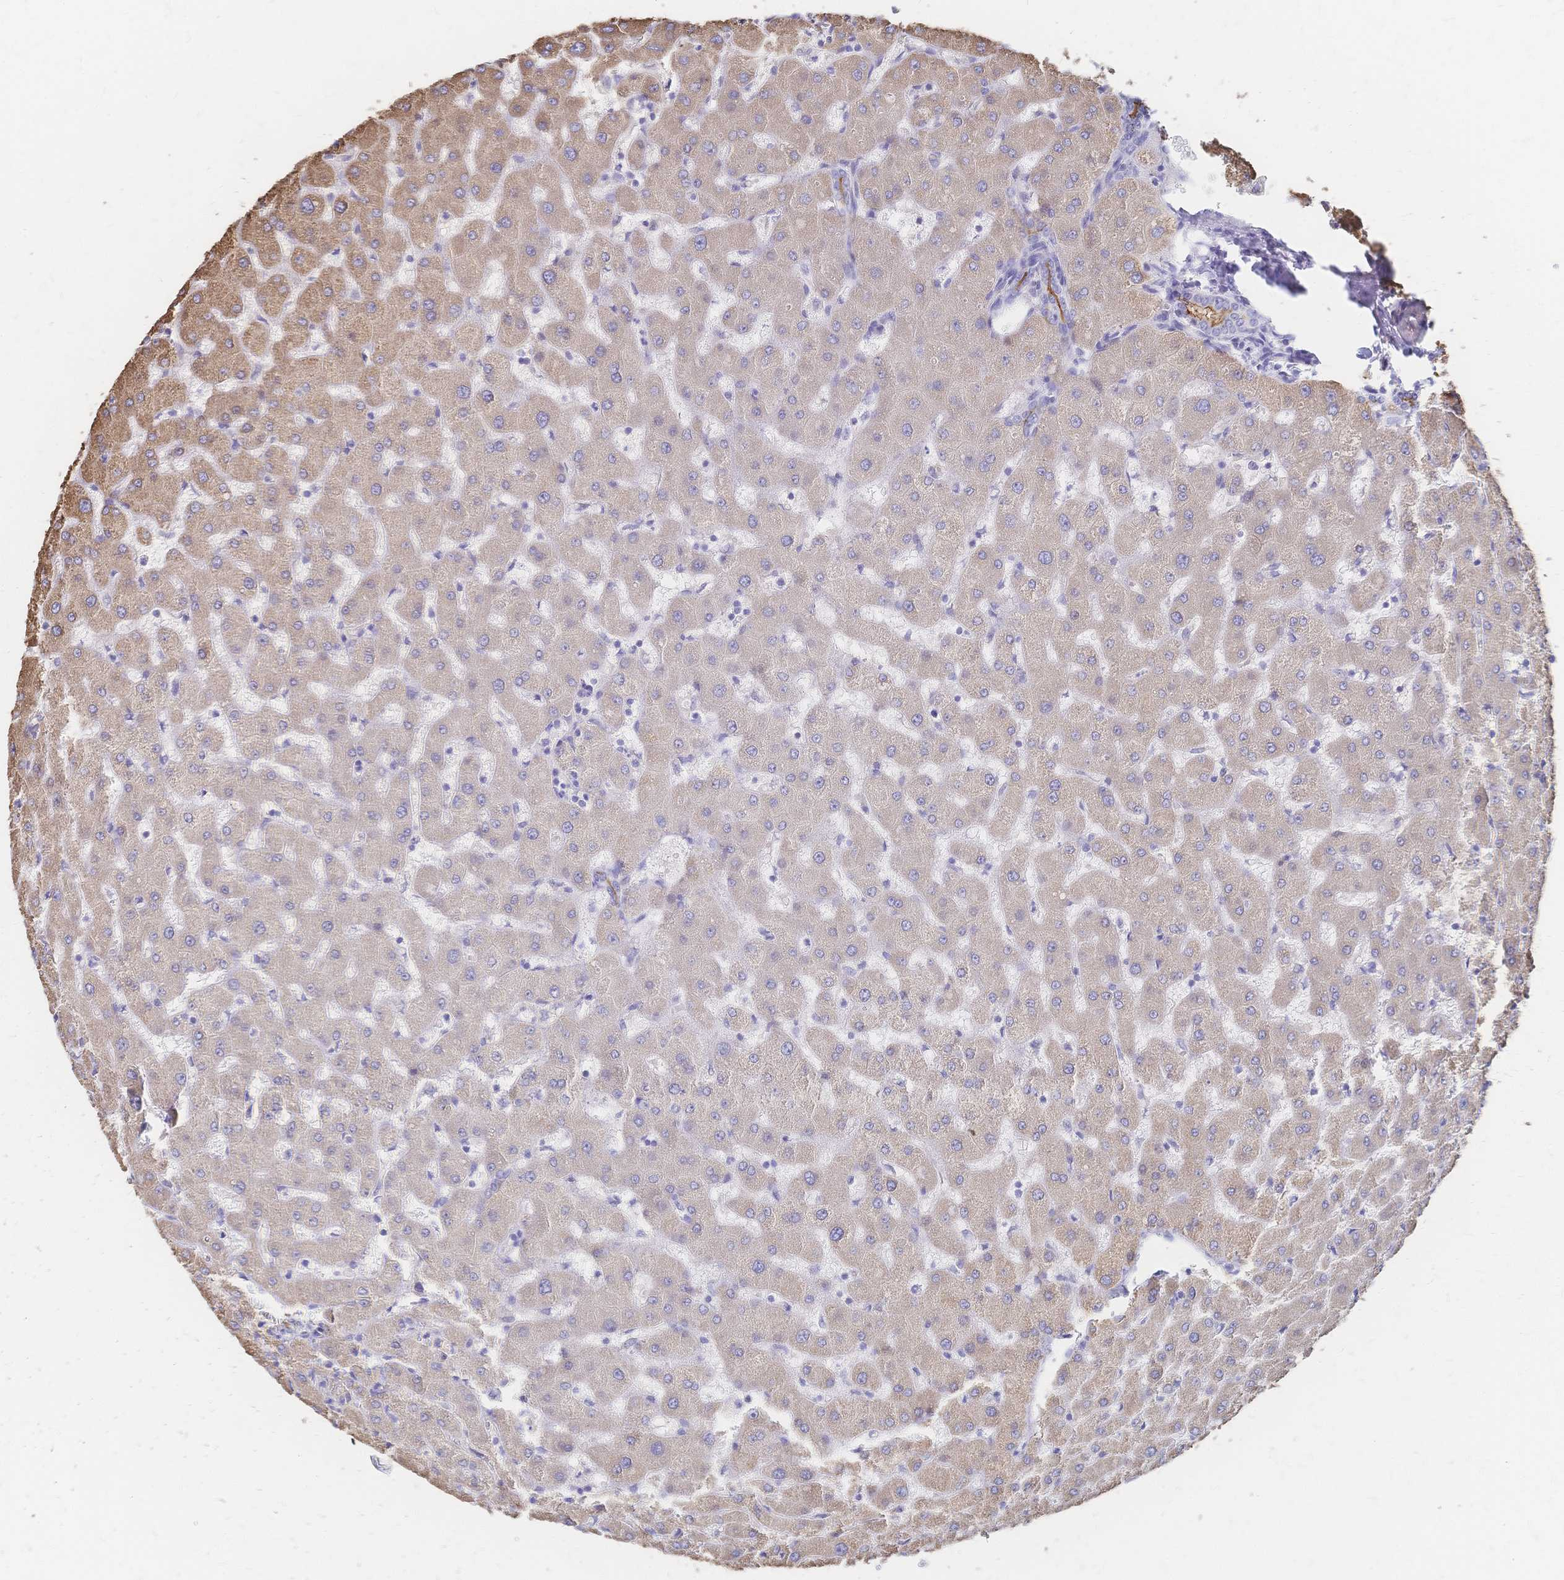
{"staining": {"intensity": "moderate", "quantity": "25%-75%", "location": "cytoplasmic/membranous"}, "tissue": "liver", "cell_type": "Cholangiocytes", "image_type": "normal", "snomed": [{"axis": "morphology", "description": "Normal tissue, NOS"}, {"axis": "topography", "description": "Liver"}], "caption": "Moderate cytoplasmic/membranous protein expression is present in about 25%-75% of cholangiocytes in liver.", "gene": "SLC5A1", "patient": {"sex": "female", "age": 63}}